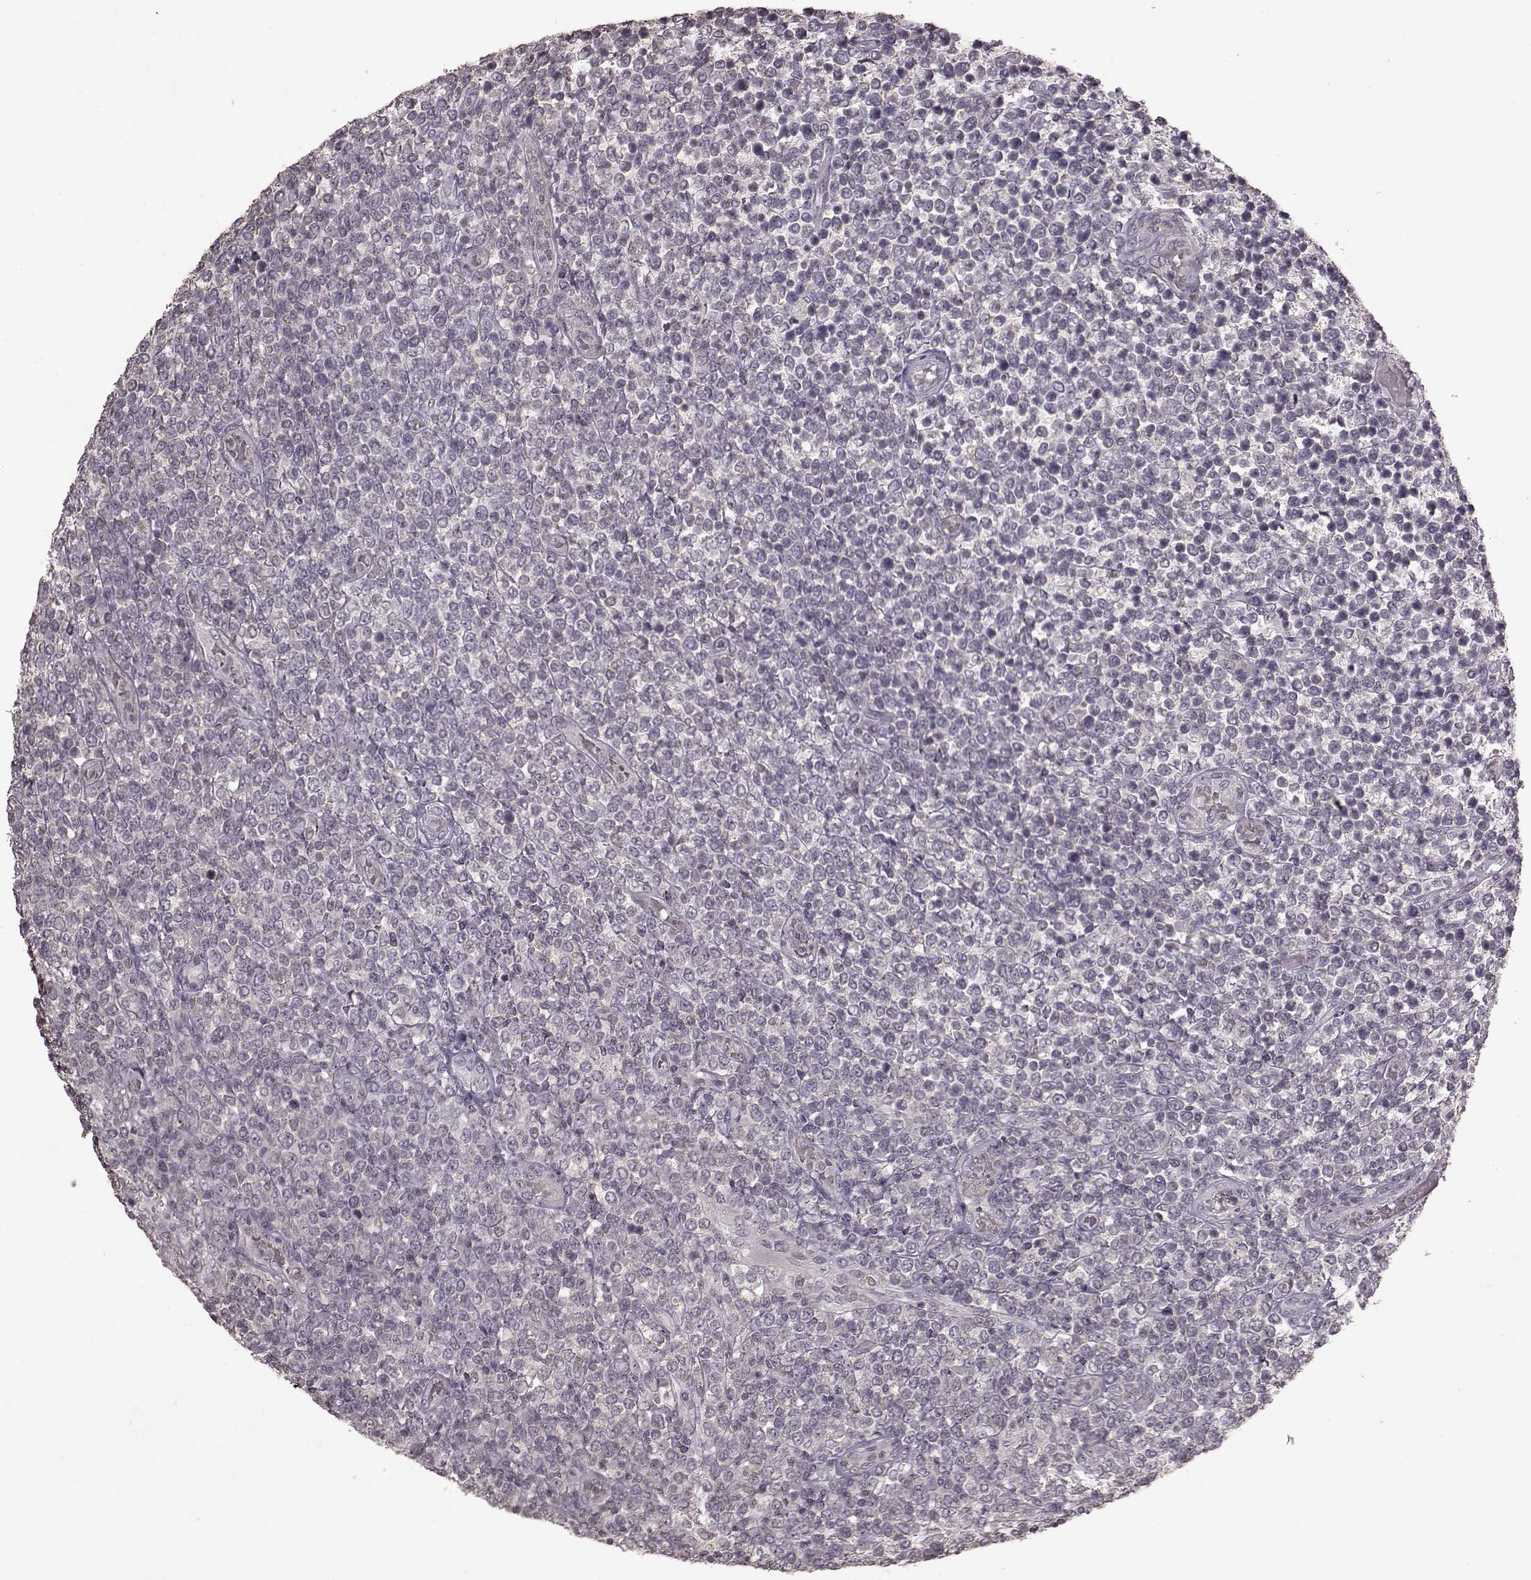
{"staining": {"intensity": "negative", "quantity": "none", "location": "none"}, "tissue": "lymphoma", "cell_type": "Tumor cells", "image_type": "cancer", "snomed": [{"axis": "morphology", "description": "Malignant lymphoma, non-Hodgkin's type, High grade"}, {"axis": "topography", "description": "Soft tissue"}], "caption": "The photomicrograph displays no staining of tumor cells in lymphoma.", "gene": "LHB", "patient": {"sex": "female", "age": 56}}